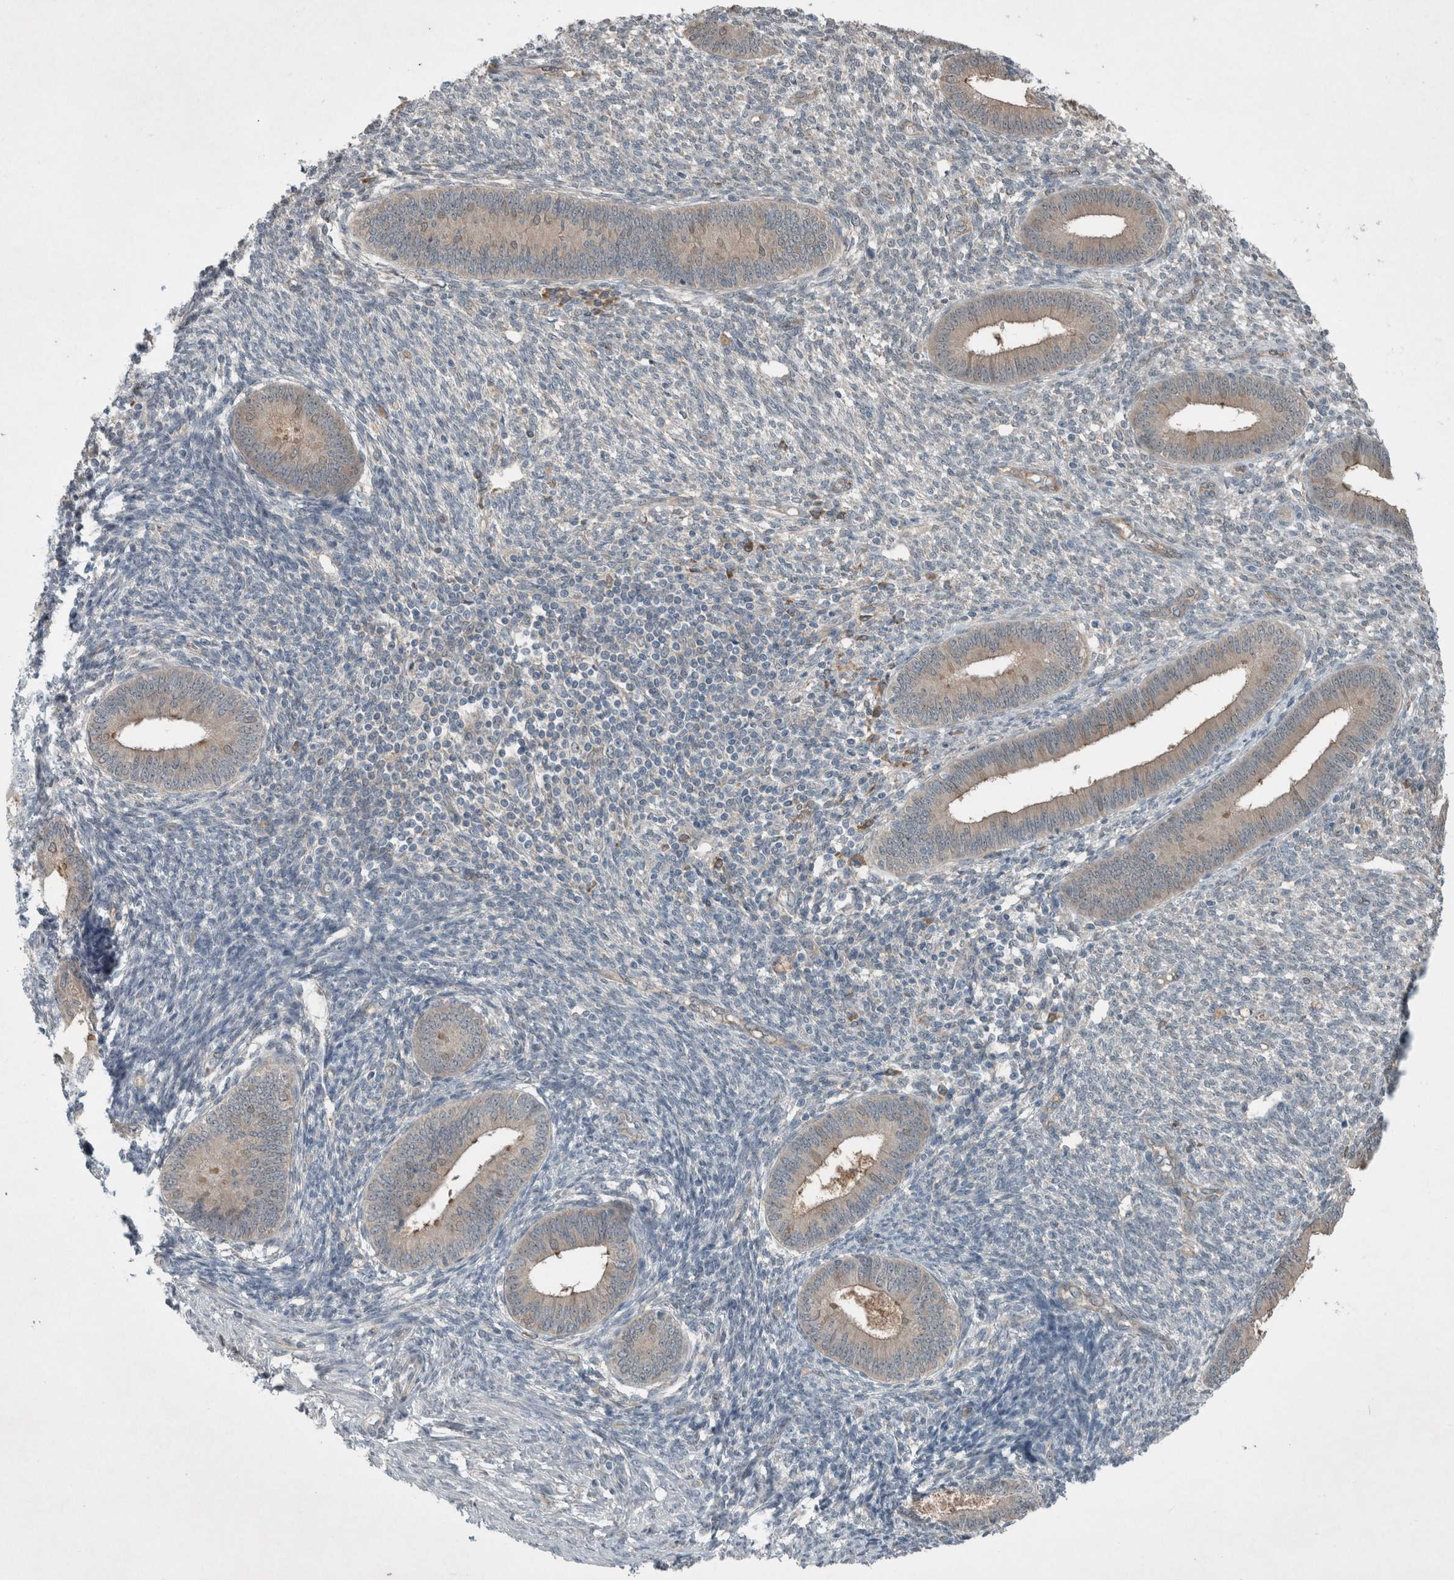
{"staining": {"intensity": "negative", "quantity": "none", "location": "none"}, "tissue": "endometrium", "cell_type": "Cells in endometrial stroma", "image_type": "normal", "snomed": [{"axis": "morphology", "description": "Normal tissue, NOS"}, {"axis": "topography", "description": "Endometrium"}], "caption": "This is an immunohistochemistry (IHC) image of benign human endometrium. There is no positivity in cells in endometrial stroma.", "gene": "ENSG00000285245", "patient": {"sex": "female", "age": 46}}